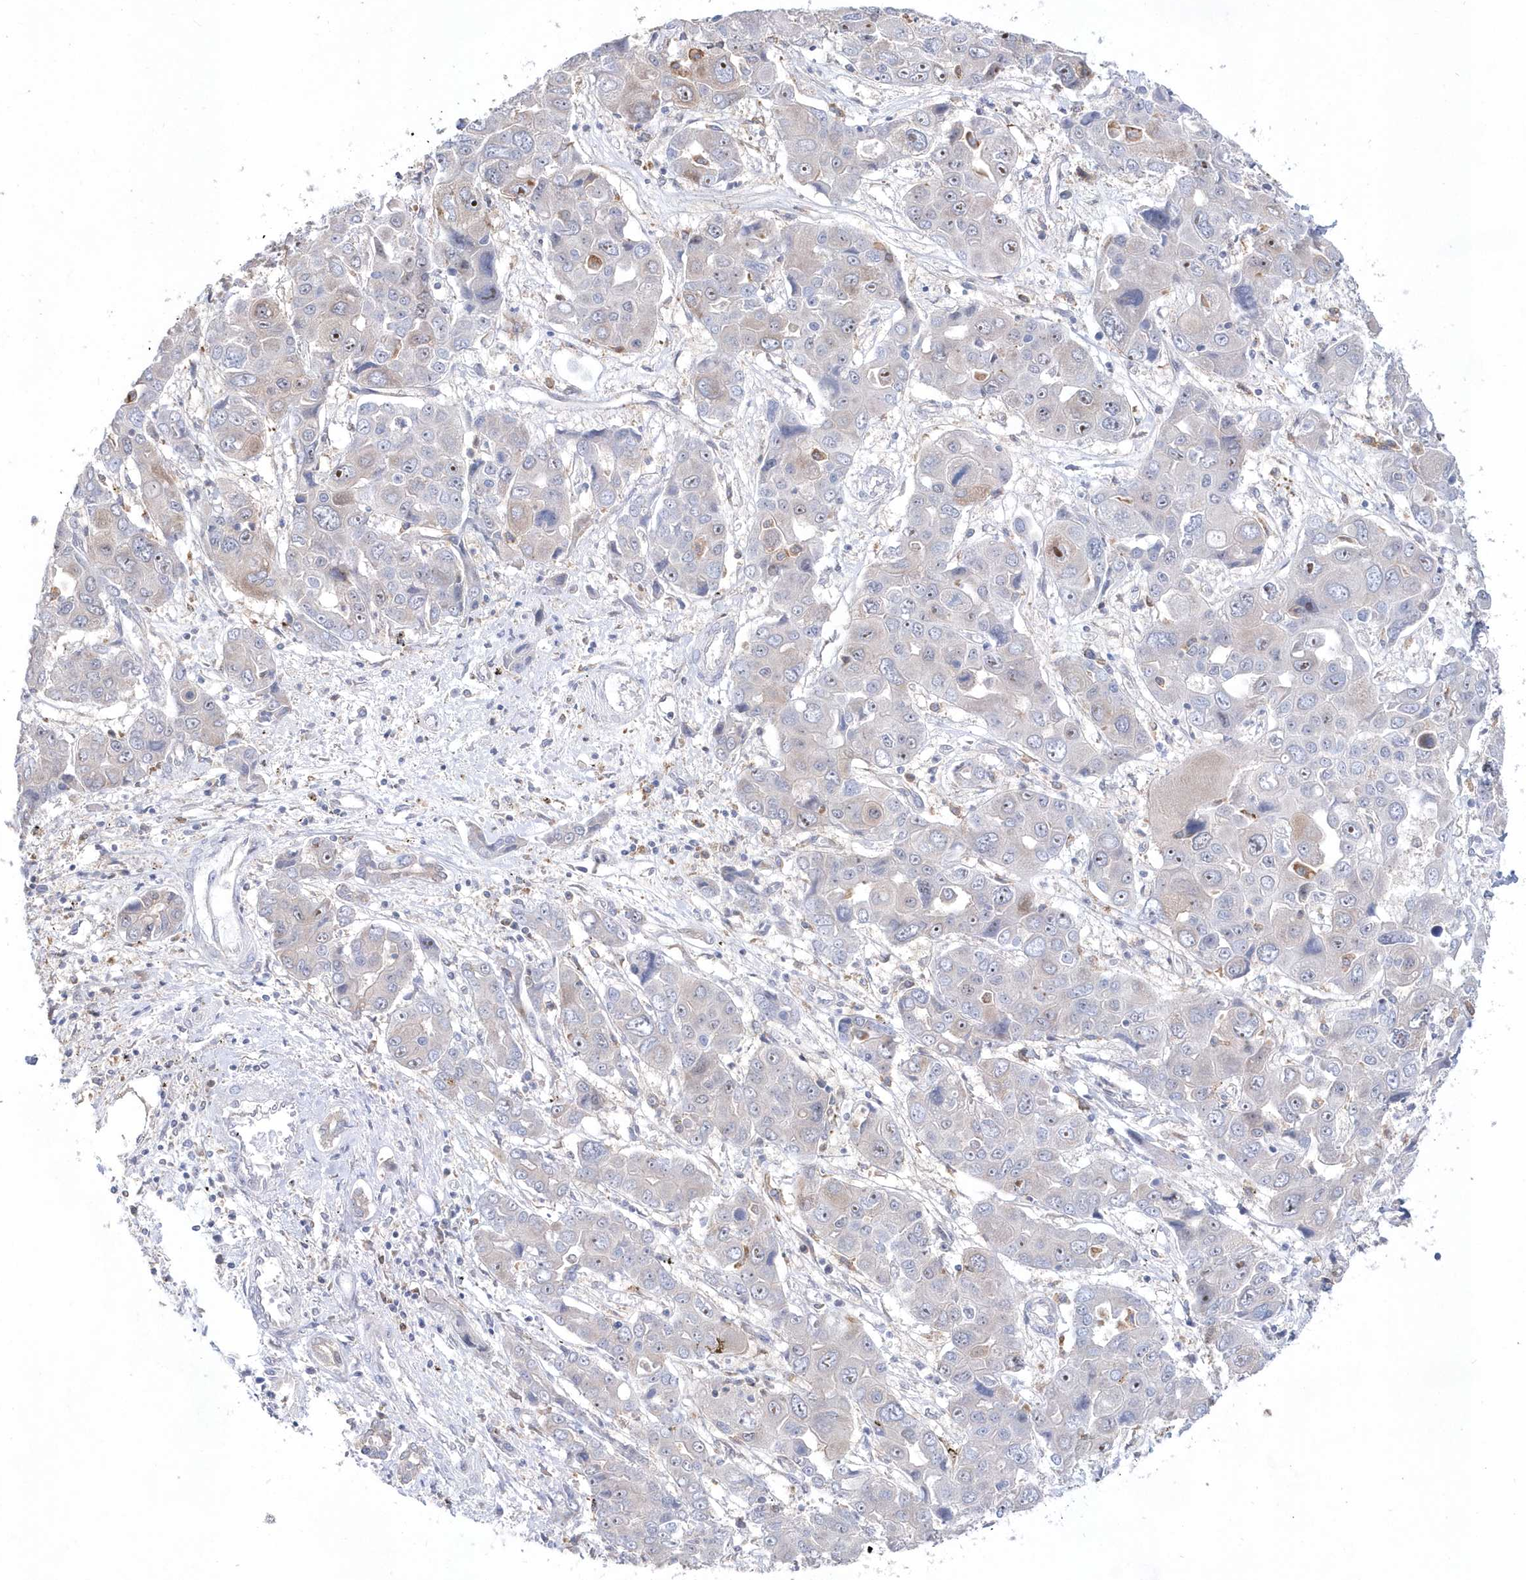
{"staining": {"intensity": "weak", "quantity": "<25%", "location": "cytoplasmic/membranous"}, "tissue": "liver cancer", "cell_type": "Tumor cells", "image_type": "cancer", "snomed": [{"axis": "morphology", "description": "Cholangiocarcinoma"}, {"axis": "topography", "description": "Liver"}], "caption": "Tumor cells show no significant protein expression in liver cancer (cholangiocarcinoma).", "gene": "BDH2", "patient": {"sex": "male", "age": 67}}